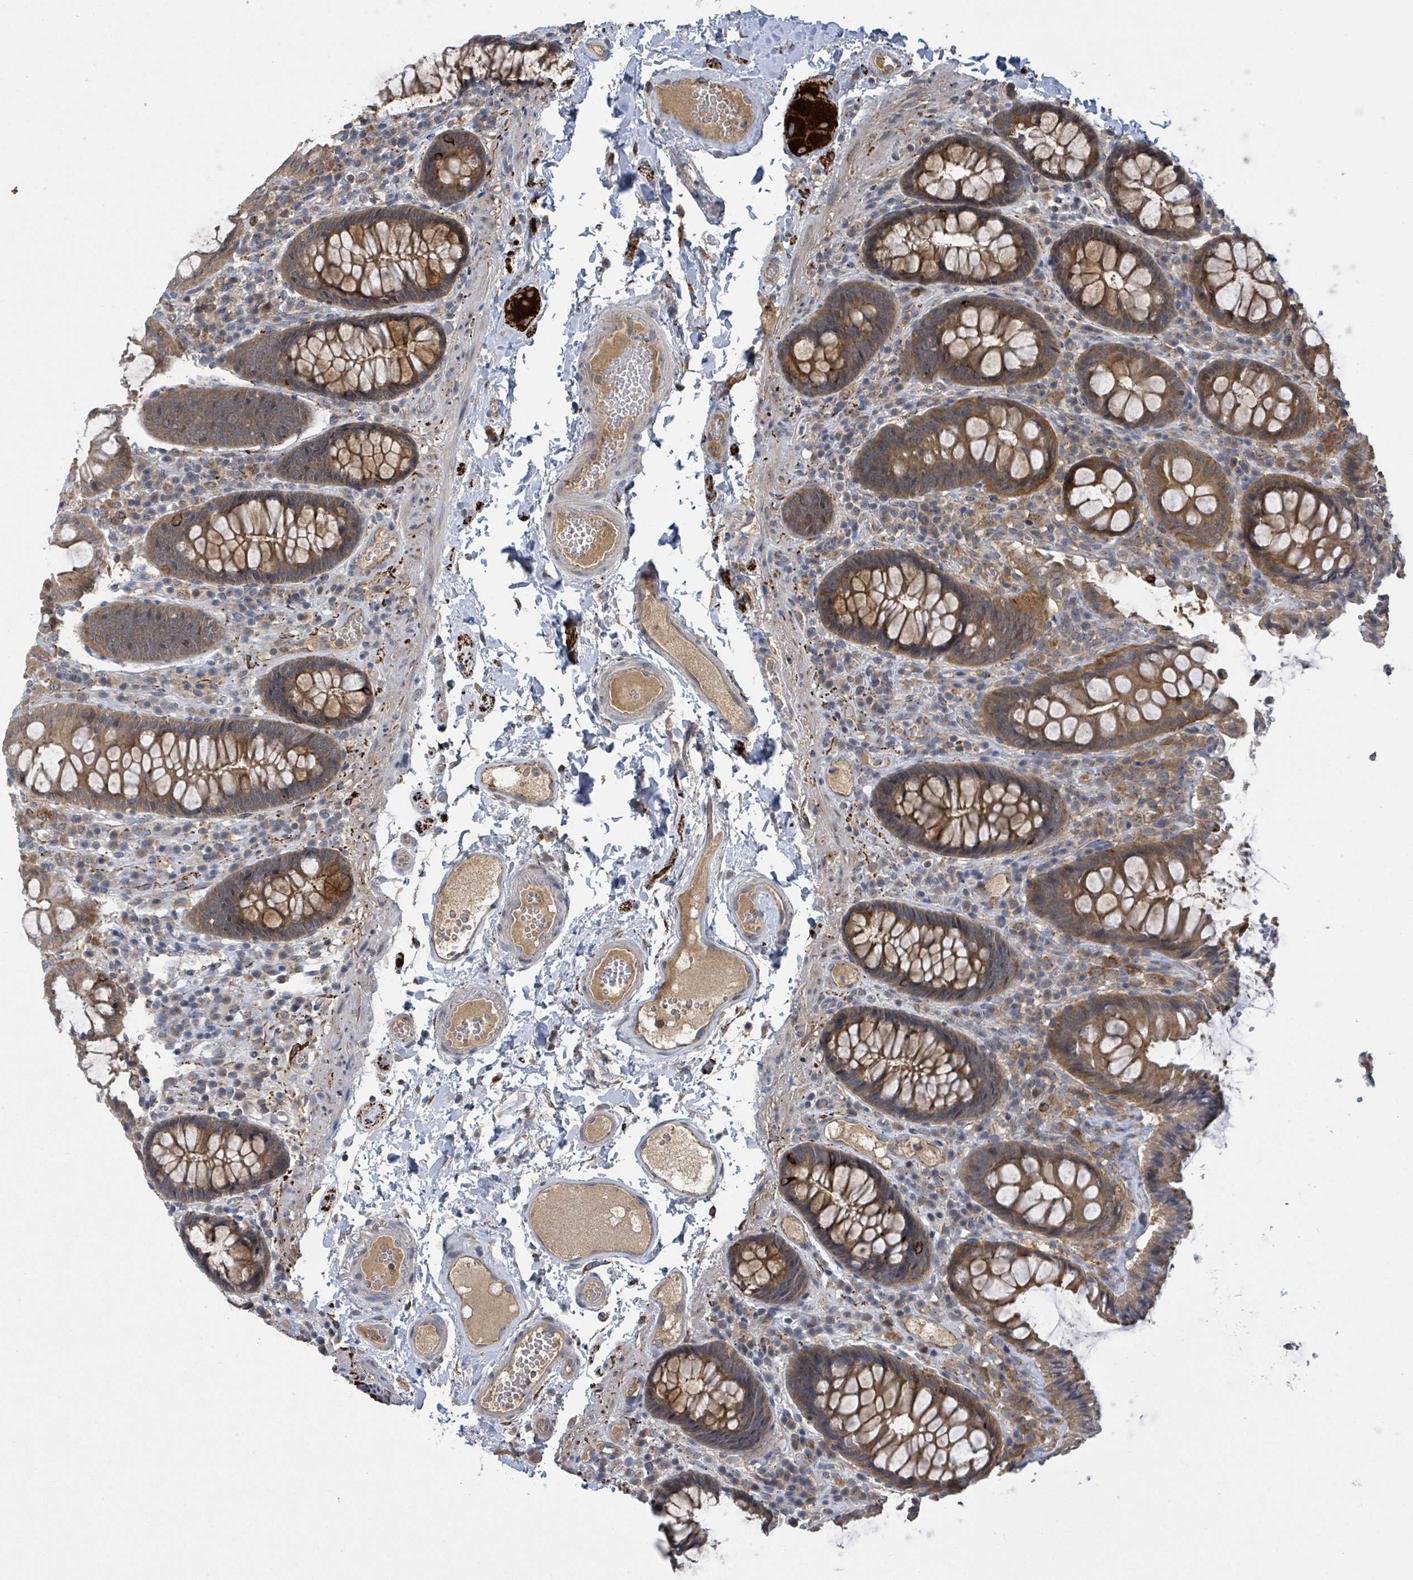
{"staining": {"intensity": "weak", "quantity": ">75%", "location": "cytoplasmic/membranous"}, "tissue": "colon", "cell_type": "Endothelial cells", "image_type": "normal", "snomed": [{"axis": "morphology", "description": "Normal tissue, NOS"}, {"axis": "topography", "description": "Colon"}], "caption": "Colon stained with DAB immunohistochemistry (IHC) demonstrates low levels of weak cytoplasmic/membranous expression in approximately >75% of endothelial cells.", "gene": "CCDC121", "patient": {"sex": "male", "age": 84}}